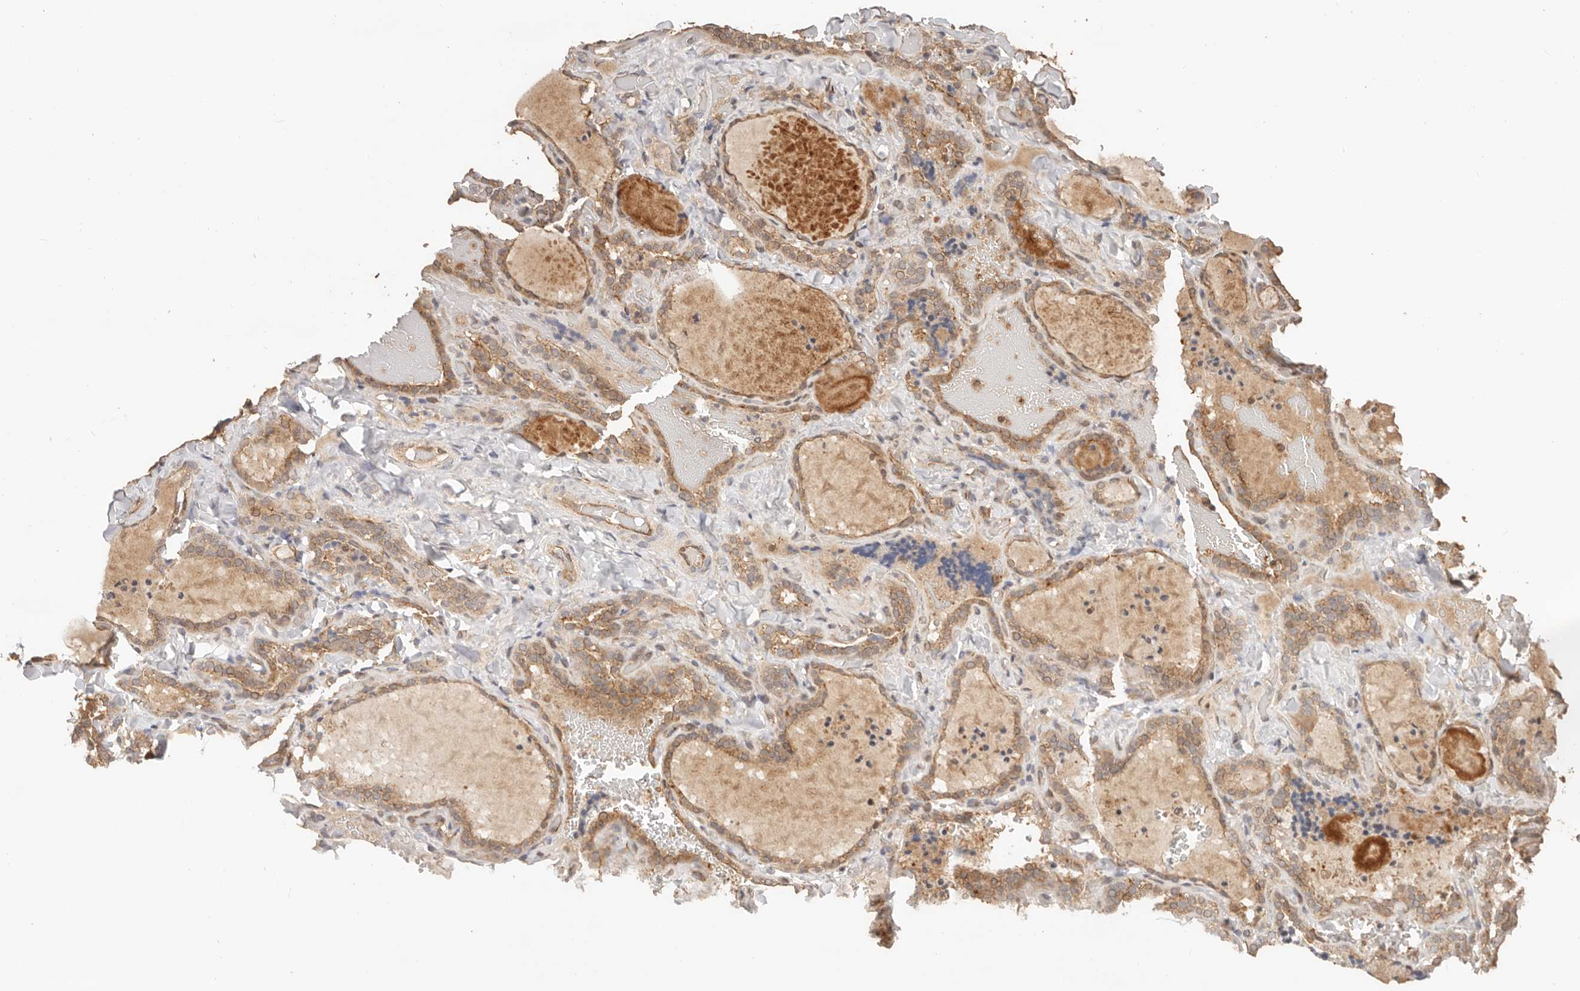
{"staining": {"intensity": "moderate", "quantity": ">75%", "location": "cytoplasmic/membranous"}, "tissue": "thyroid gland", "cell_type": "Glandular cells", "image_type": "normal", "snomed": [{"axis": "morphology", "description": "Normal tissue, NOS"}, {"axis": "topography", "description": "Thyroid gland"}], "caption": "High-power microscopy captured an IHC micrograph of benign thyroid gland, revealing moderate cytoplasmic/membranous expression in approximately >75% of glandular cells.", "gene": "AFDN", "patient": {"sex": "female", "age": 22}}